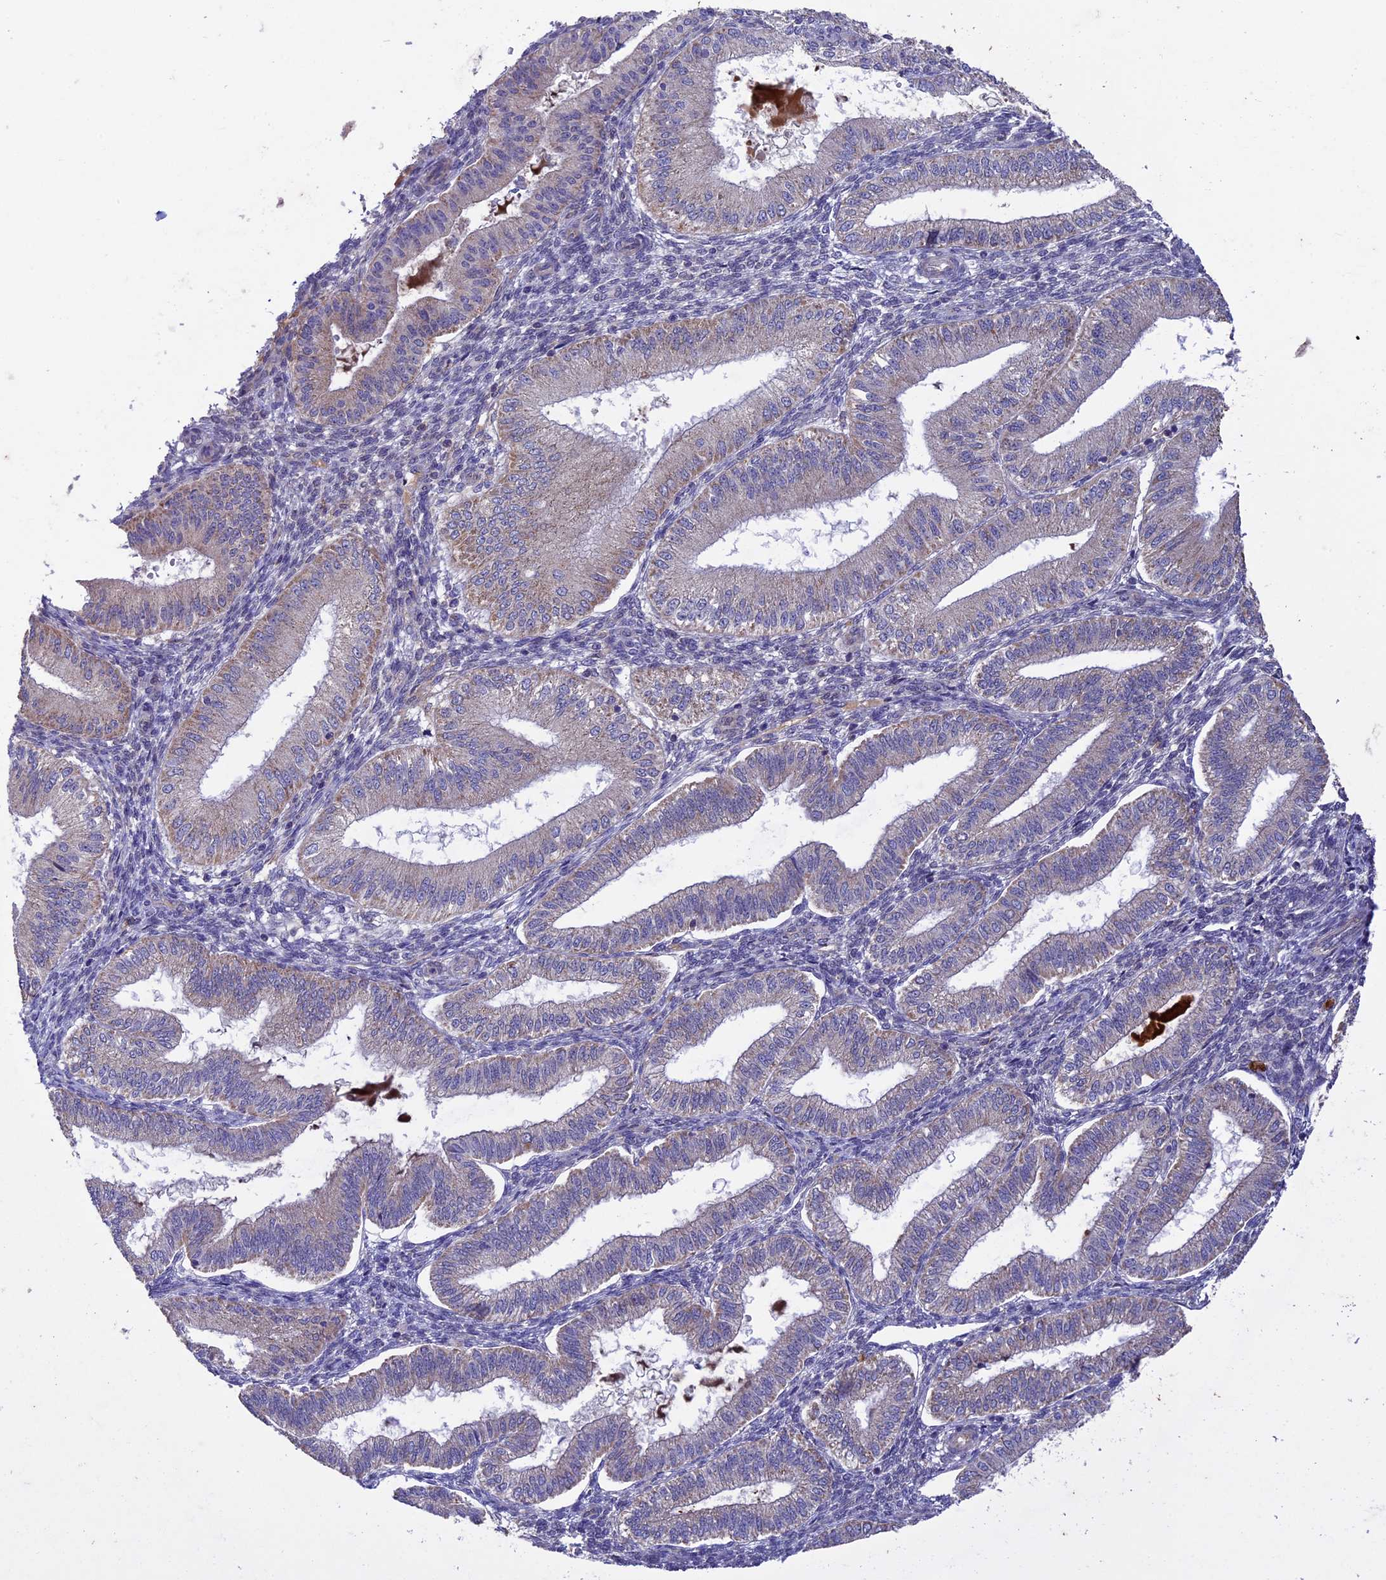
{"staining": {"intensity": "weak", "quantity": "<25%", "location": "cytoplasmic/membranous"}, "tissue": "endometrium", "cell_type": "Cells in endometrial stroma", "image_type": "normal", "snomed": [{"axis": "morphology", "description": "Normal tissue, NOS"}, {"axis": "topography", "description": "Endometrium"}], "caption": "Endometrium was stained to show a protein in brown. There is no significant staining in cells in endometrial stroma. Brightfield microscopy of immunohistochemistry stained with DAB (3,3'-diaminobenzidine) (brown) and hematoxylin (blue), captured at high magnification.", "gene": "RCCD1", "patient": {"sex": "female", "age": 39}}